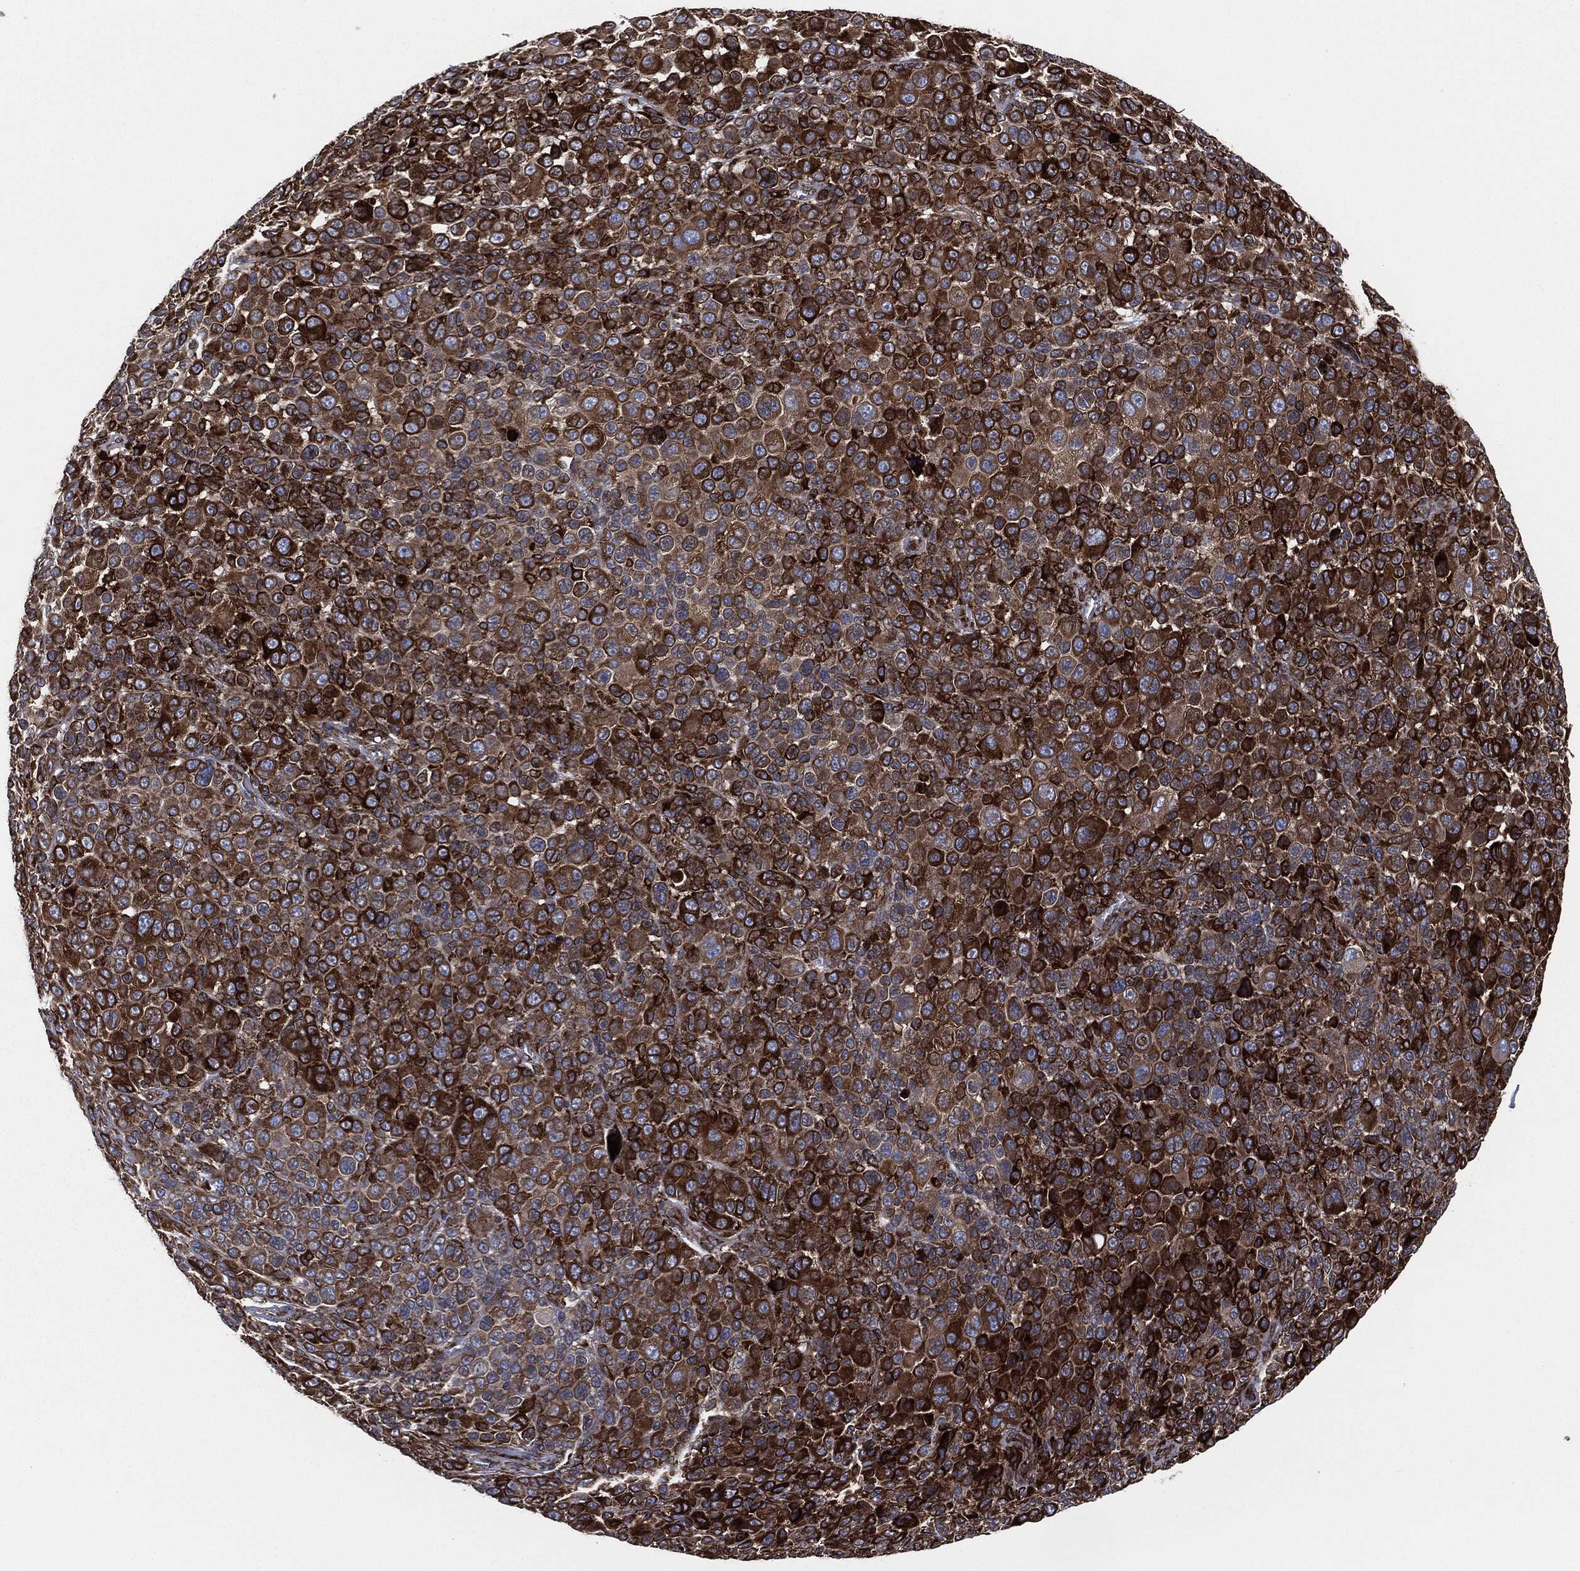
{"staining": {"intensity": "strong", "quantity": ">75%", "location": "cytoplasmic/membranous"}, "tissue": "melanoma", "cell_type": "Tumor cells", "image_type": "cancer", "snomed": [{"axis": "morphology", "description": "Malignant melanoma, NOS"}, {"axis": "topography", "description": "Skin"}], "caption": "The histopathology image demonstrates a brown stain indicating the presence of a protein in the cytoplasmic/membranous of tumor cells in melanoma.", "gene": "CALR", "patient": {"sex": "female", "age": 57}}